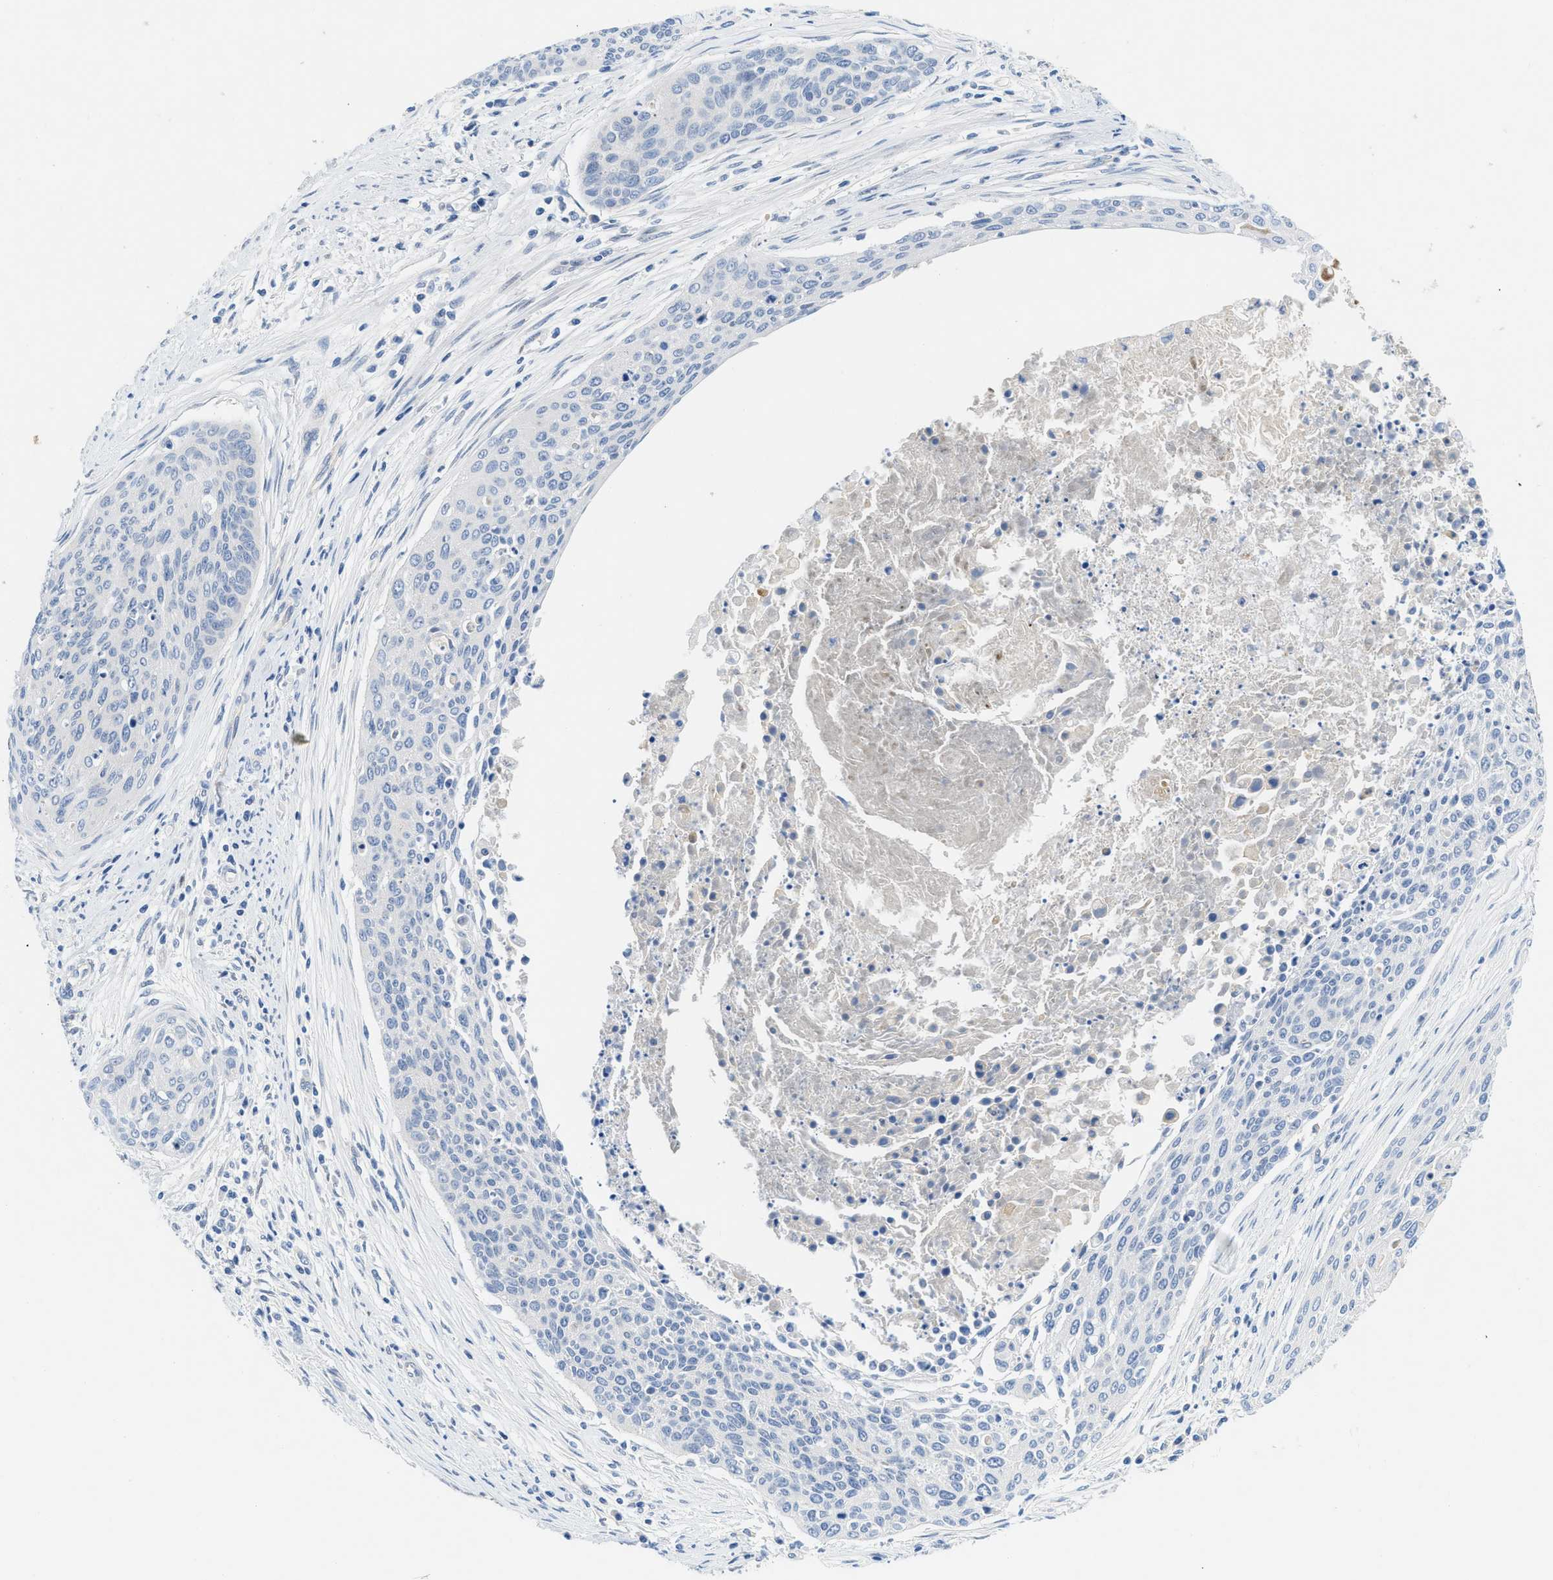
{"staining": {"intensity": "negative", "quantity": "none", "location": "none"}, "tissue": "cervical cancer", "cell_type": "Tumor cells", "image_type": "cancer", "snomed": [{"axis": "morphology", "description": "Squamous cell carcinoma, NOS"}, {"axis": "topography", "description": "Cervix"}], "caption": "Cervical cancer was stained to show a protein in brown. There is no significant staining in tumor cells.", "gene": "PGR", "patient": {"sex": "female", "age": 55}}